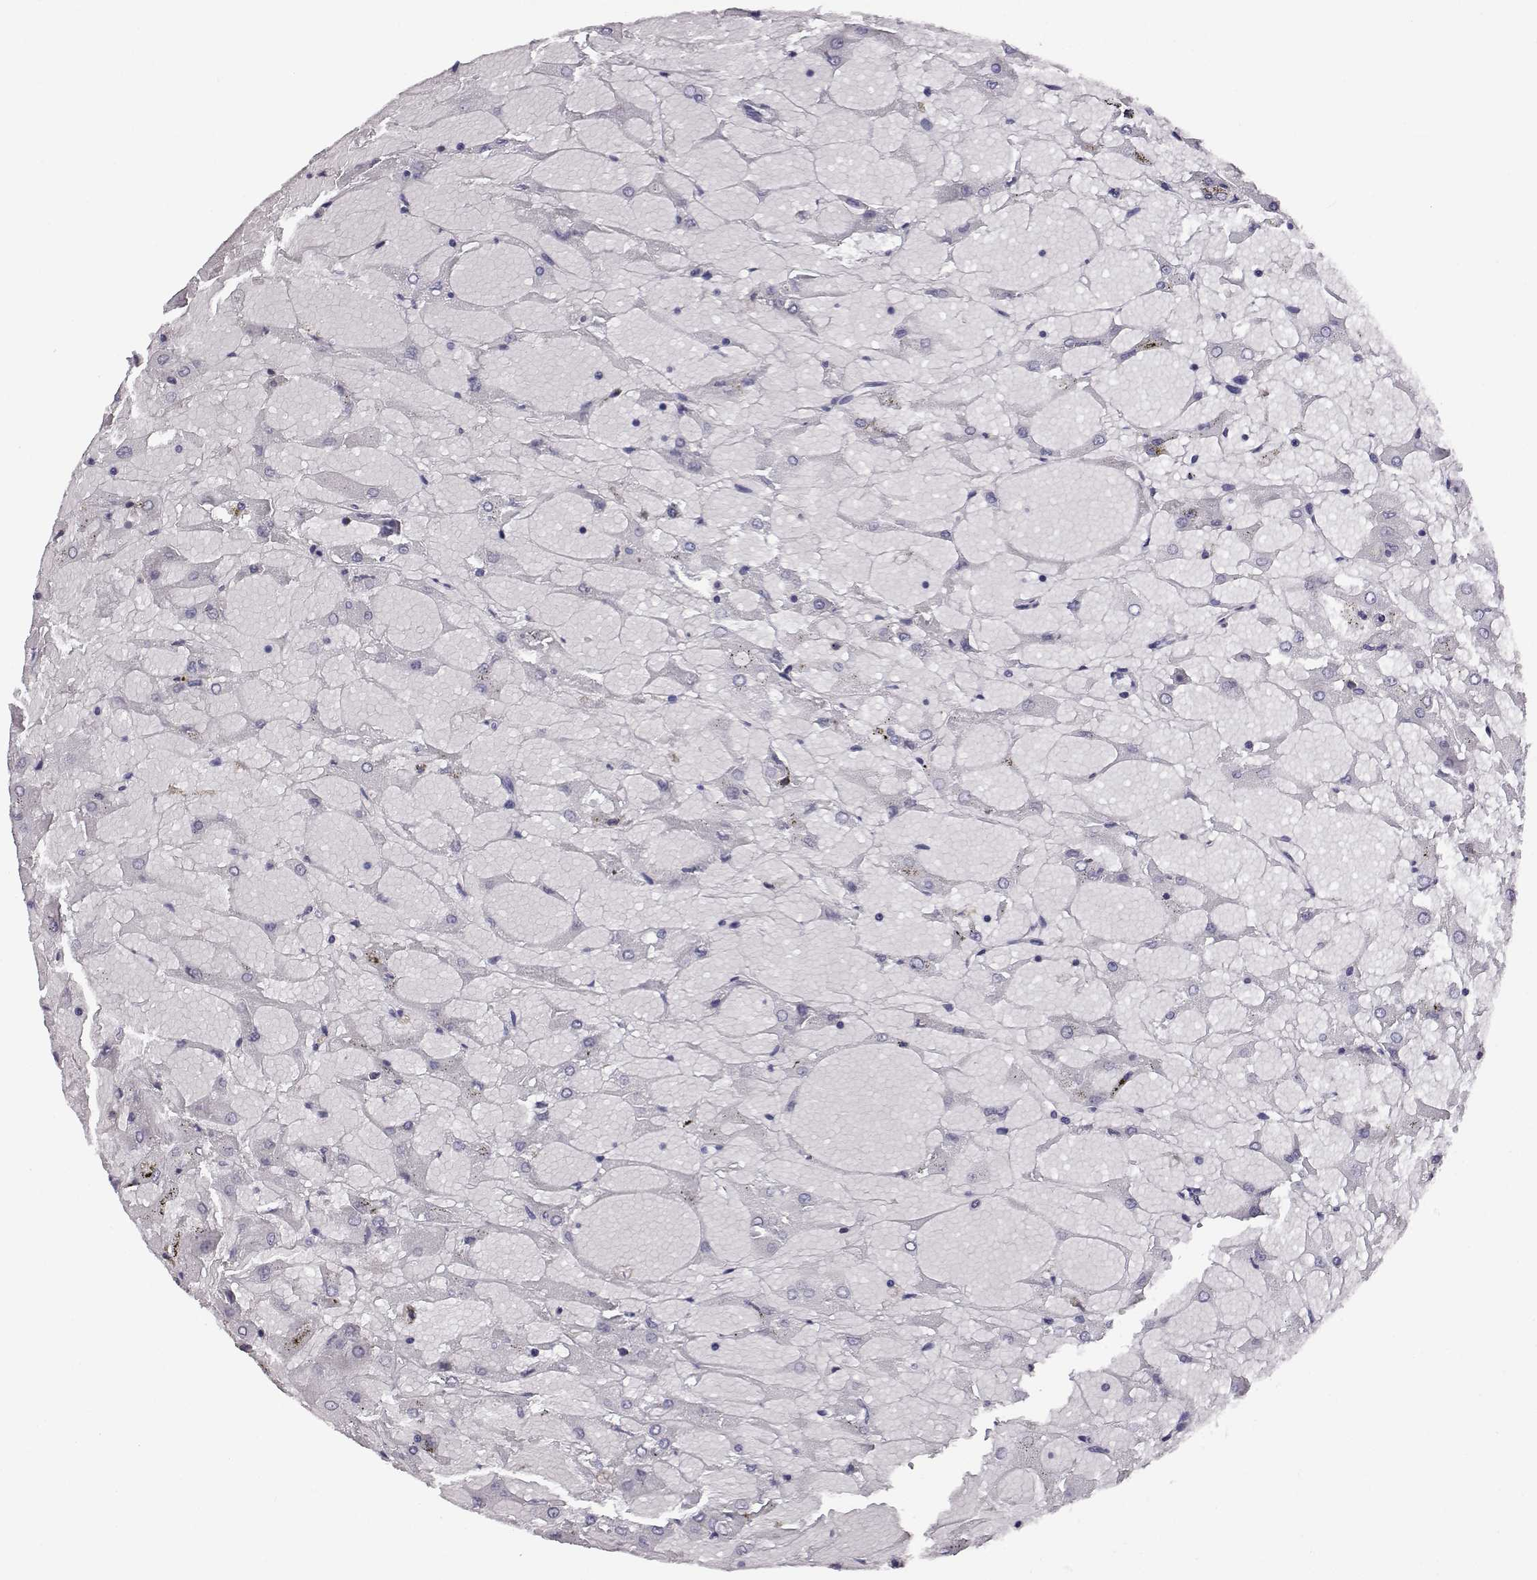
{"staining": {"intensity": "negative", "quantity": "none", "location": "none"}, "tissue": "renal cancer", "cell_type": "Tumor cells", "image_type": "cancer", "snomed": [{"axis": "morphology", "description": "Adenocarcinoma, NOS"}, {"axis": "topography", "description": "Kidney"}], "caption": "The IHC photomicrograph has no significant positivity in tumor cells of renal cancer (adenocarcinoma) tissue.", "gene": "AKR1B1", "patient": {"sex": "male", "age": 72}}